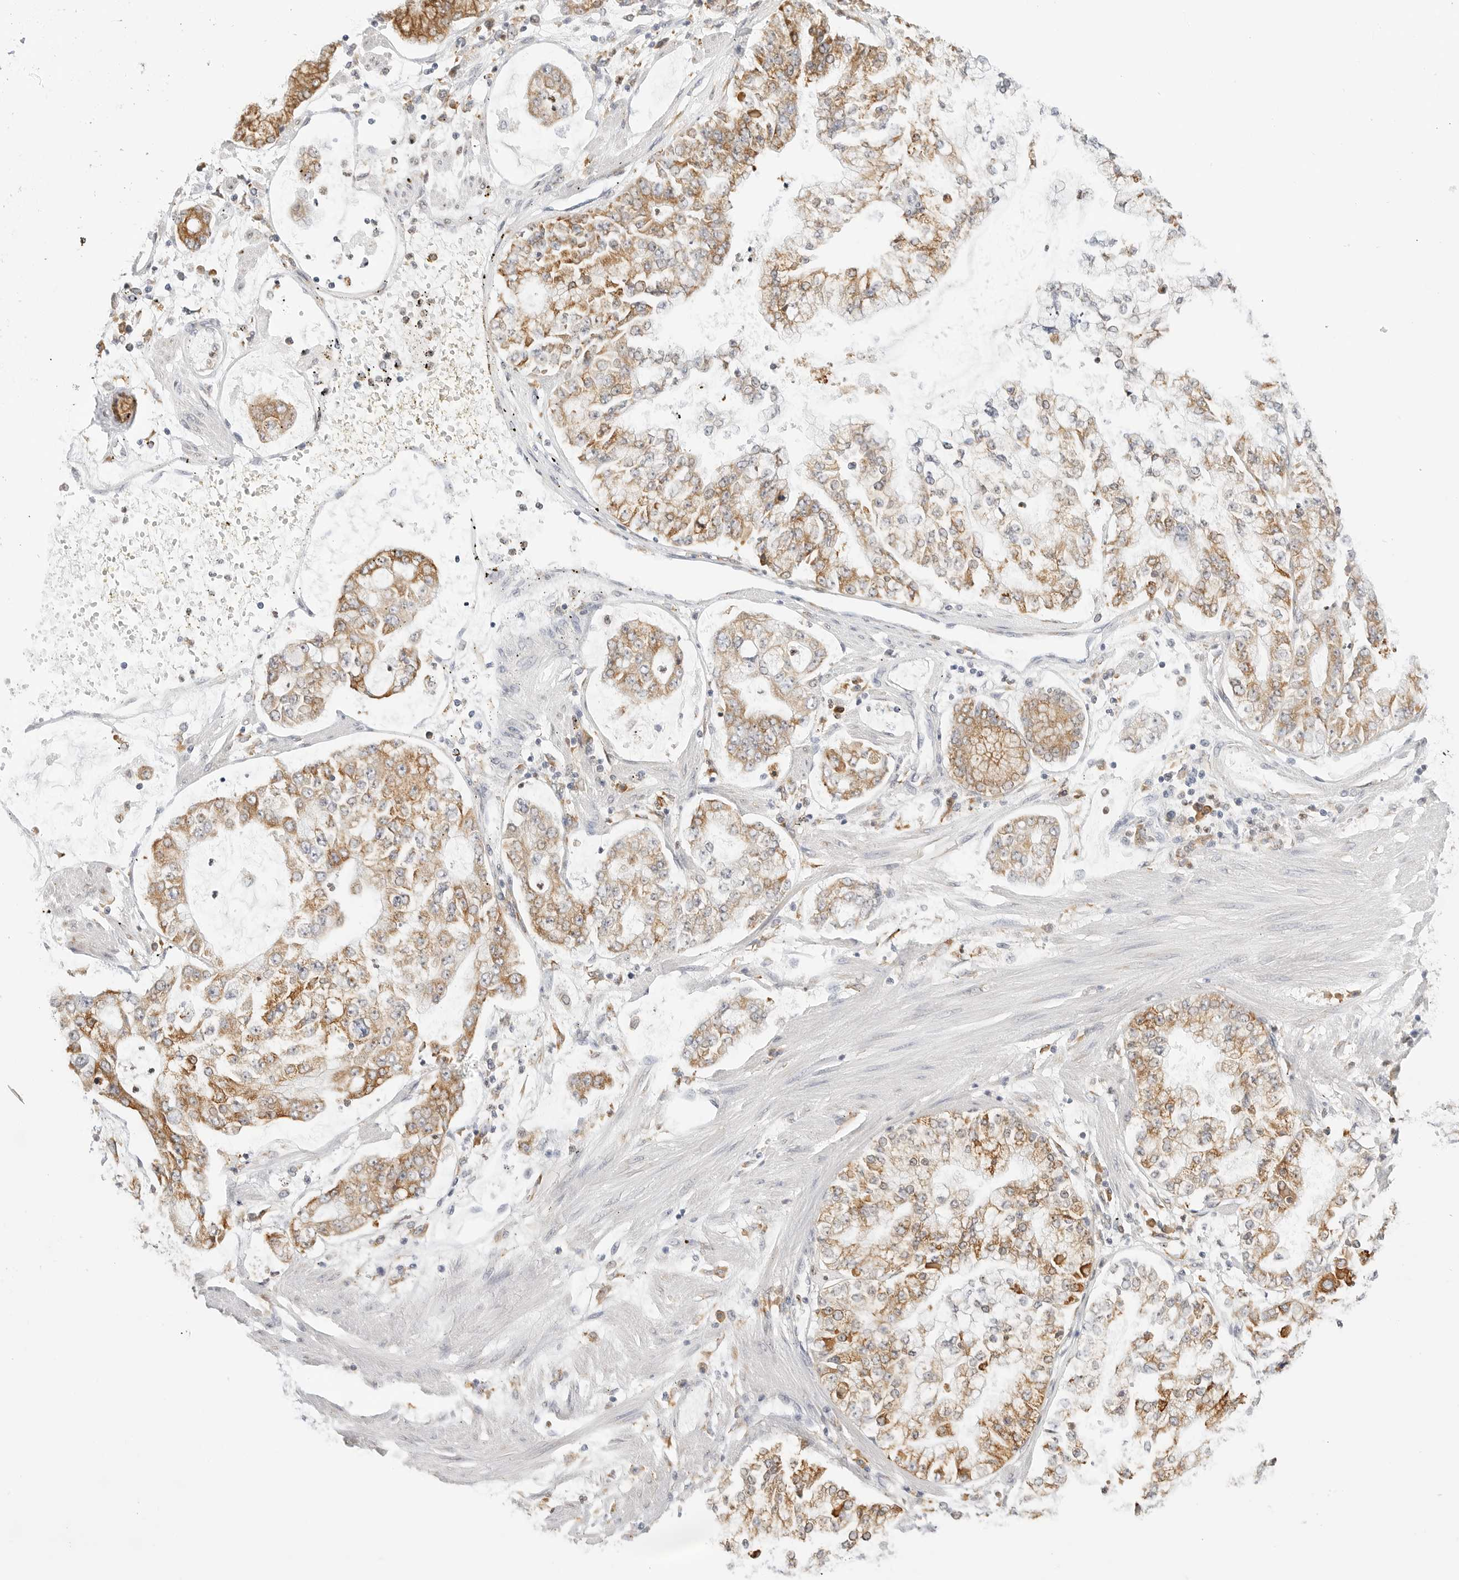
{"staining": {"intensity": "moderate", "quantity": ">75%", "location": "cytoplasmic/membranous"}, "tissue": "stomach cancer", "cell_type": "Tumor cells", "image_type": "cancer", "snomed": [{"axis": "morphology", "description": "Adenocarcinoma, NOS"}, {"axis": "topography", "description": "Stomach"}], "caption": "Protein staining of stomach cancer (adenocarcinoma) tissue displays moderate cytoplasmic/membranous positivity in approximately >75% of tumor cells.", "gene": "THEM4", "patient": {"sex": "male", "age": 76}}